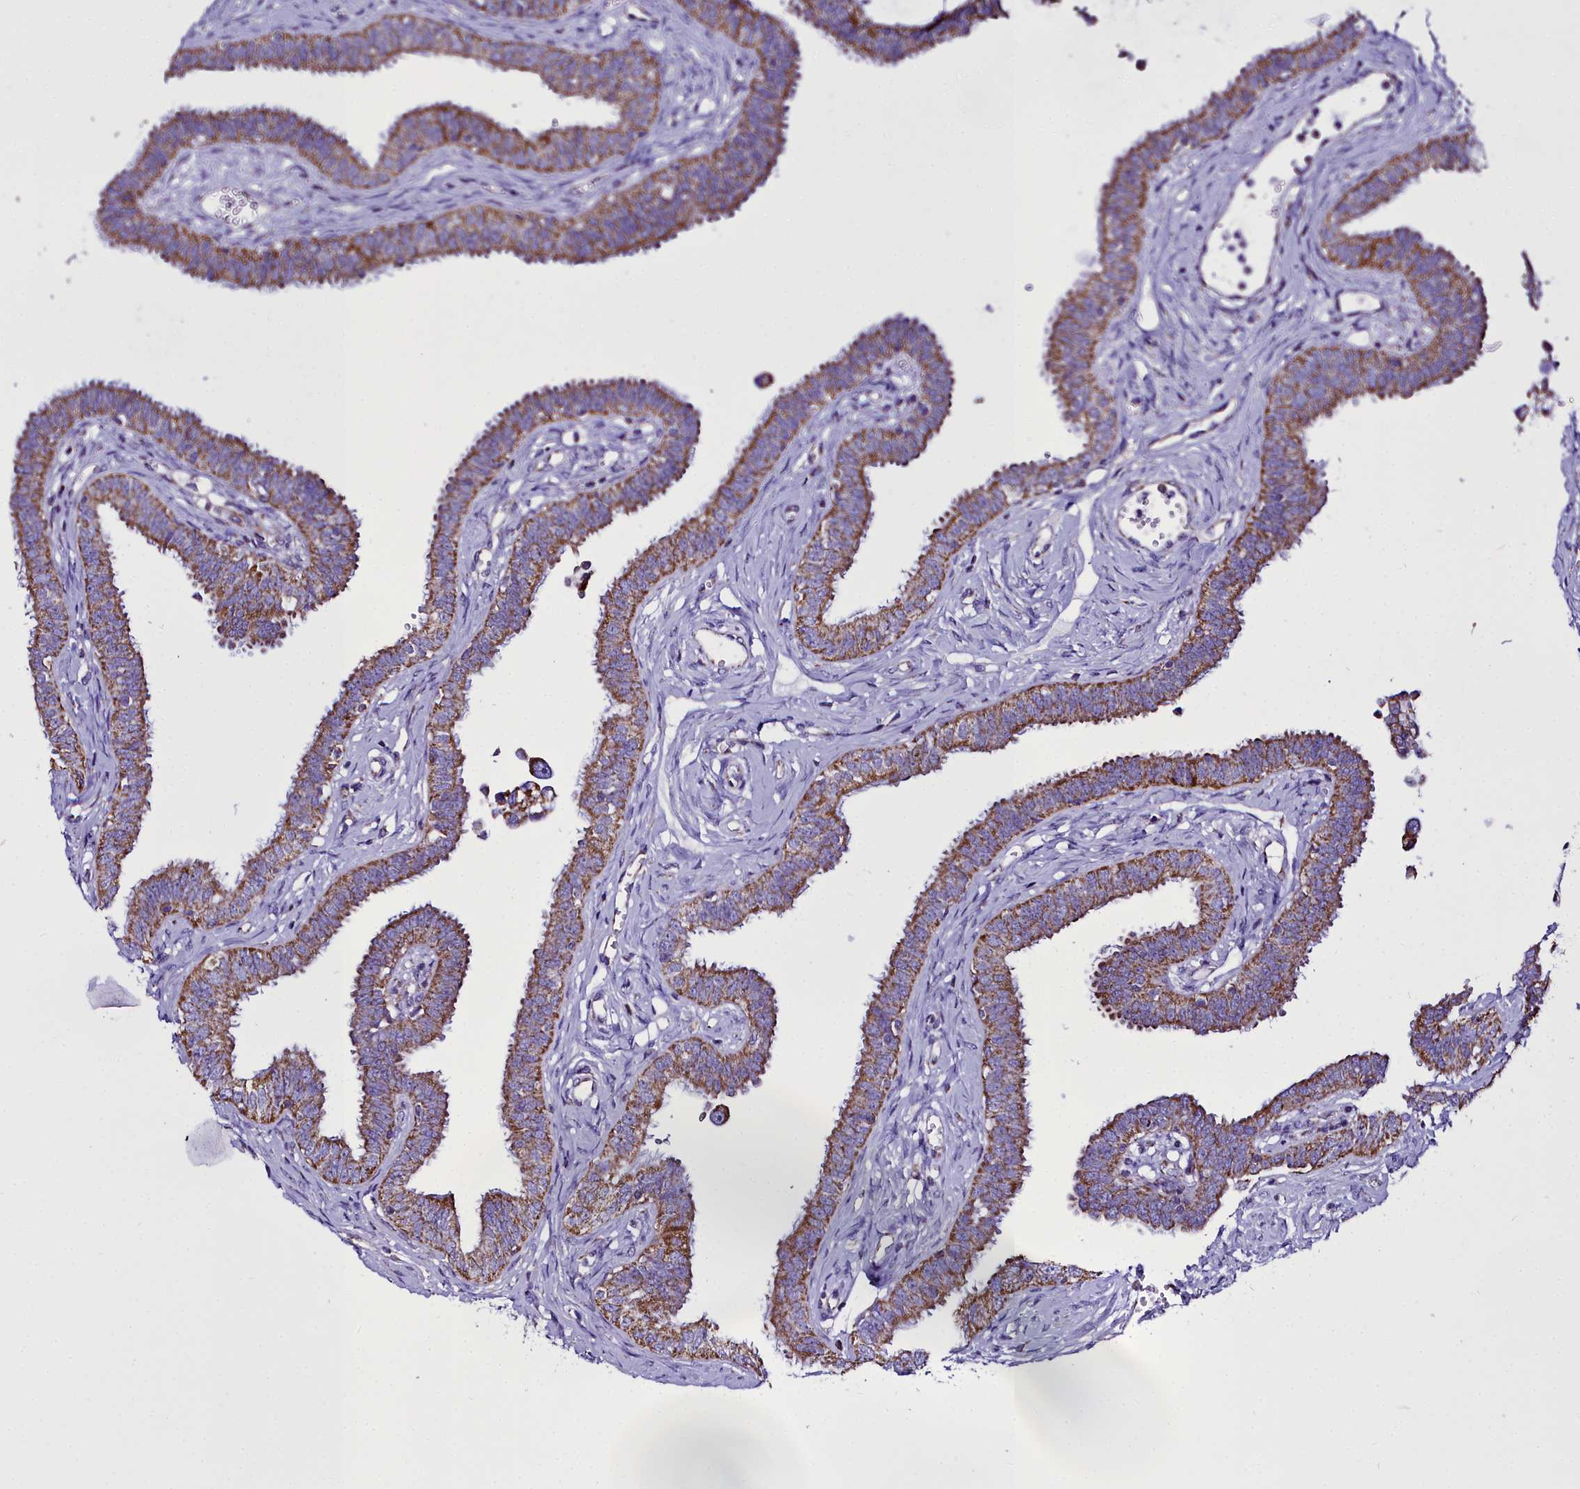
{"staining": {"intensity": "moderate", "quantity": ">75%", "location": "cytoplasmic/membranous"}, "tissue": "fallopian tube", "cell_type": "Glandular cells", "image_type": "normal", "snomed": [{"axis": "morphology", "description": "Normal tissue, NOS"}, {"axis": "morphology", "description": "Carcinoma, NOS"}, {"axis": "topography", "description": "Fallopian tube"}, {"axis": "topography", "description": "Ovary"}], "caption": "Protein staining of normal fallopian tube reveals moderate cytoplasmic/membranous expression in about >75% of glandular cells.", "gene": "WDFY3", "patient": {"sex": "female", "age": 59}}